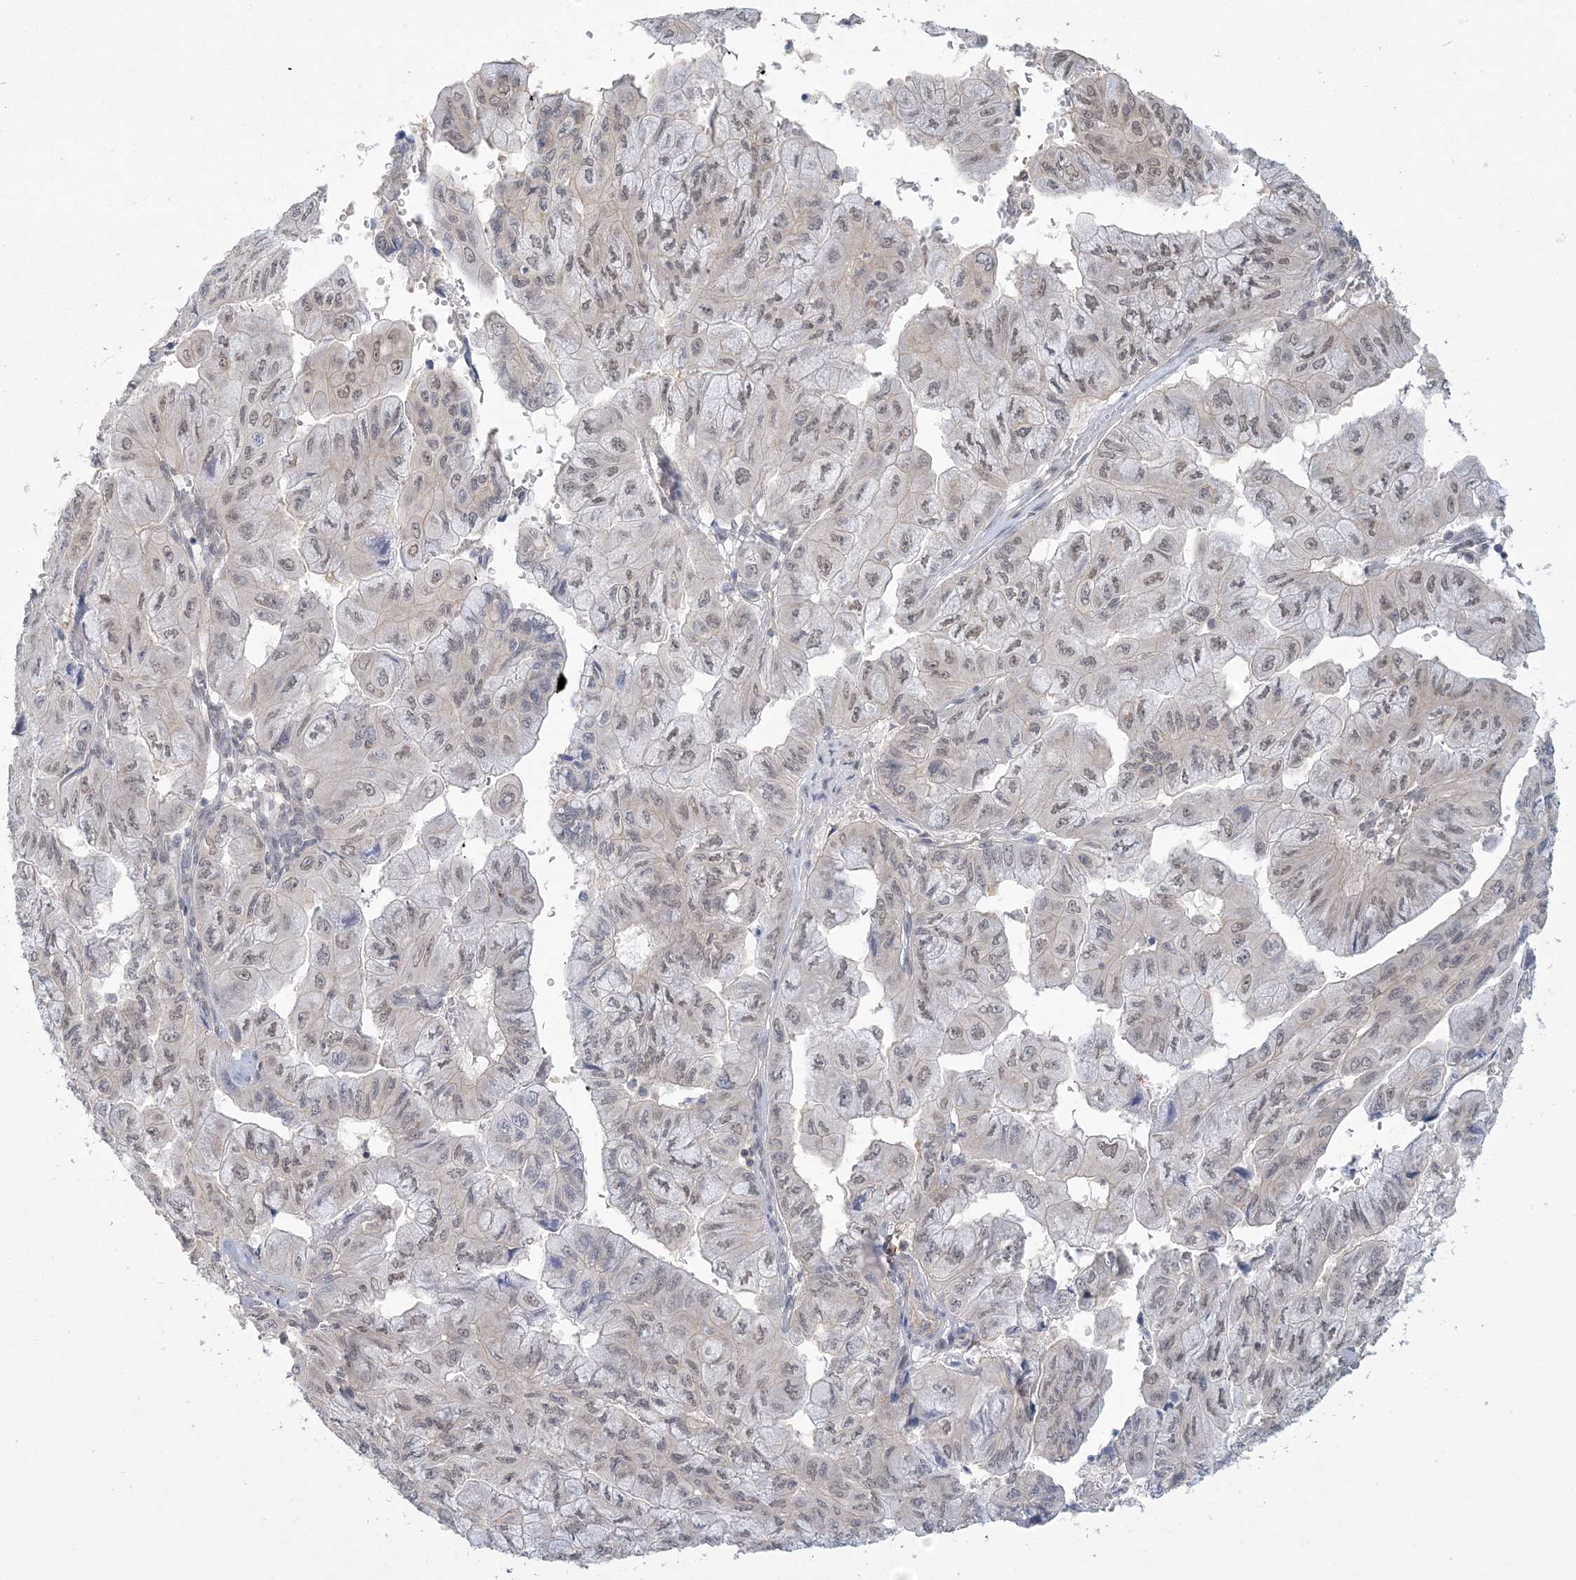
{"staining": {"intensity": "weak", "quantity": ">75%", "location": "nuclear"}, "tissue": "pancreatic cancer", "cell_type": "Tumor cells", "image_type": "cancer", "snomed": [{"axis": "morphology", "description": "Adenocarcinoma, NOS"}, {"axis": "topography", "description": "Pancreas"}], "caption": "A brown stain shows weak nuclear staining of a protein in adenocarcinoma (pancreatic) tumor cells.", "gene": "ANKS1A", "patient": {"sex": "male", "age": 51}}